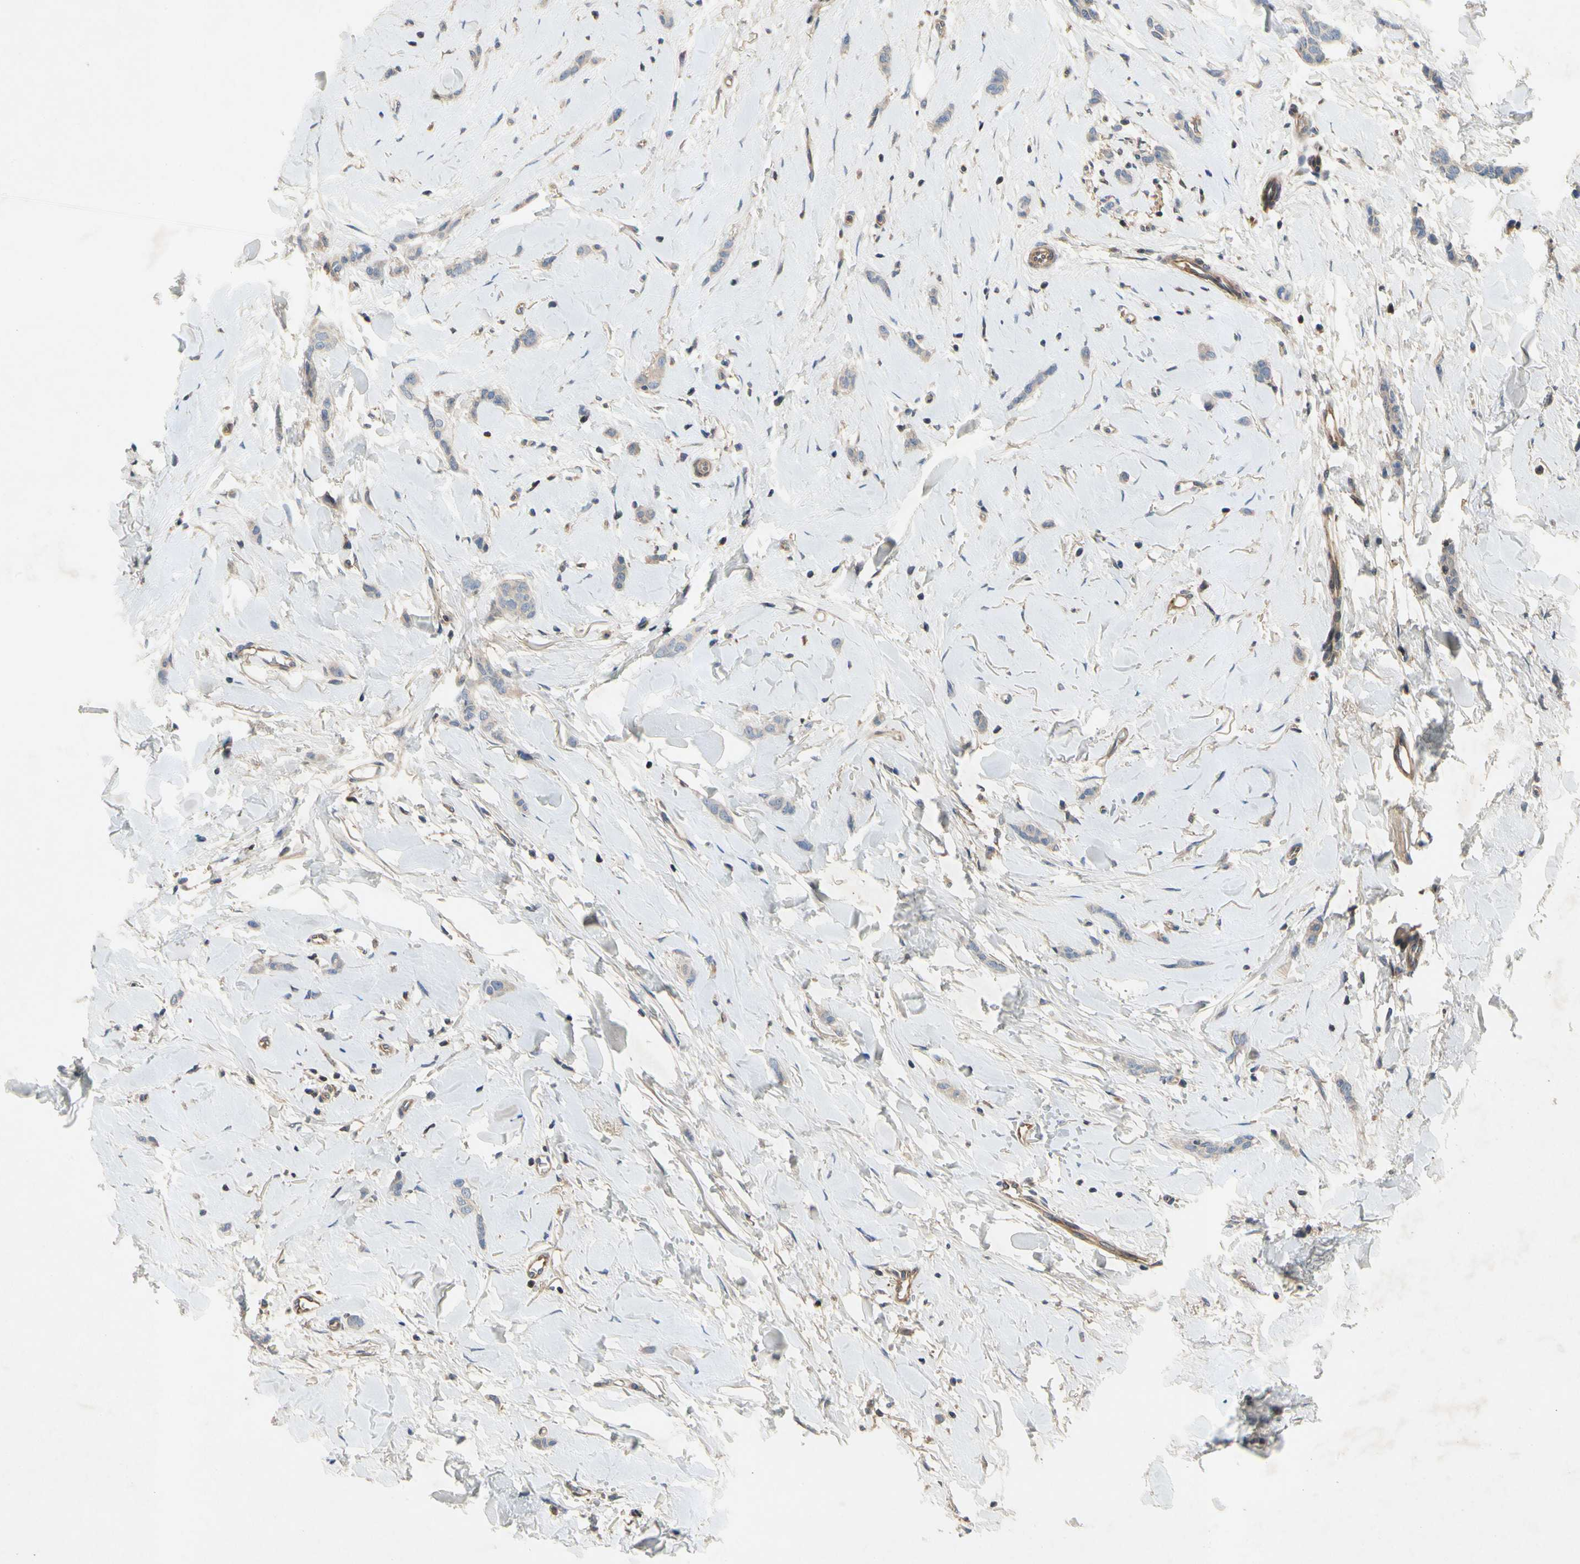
{"staining": {"intensity": "negative", "quantity": "none", "location": "none"}, "tissue": "breast cancer", "cell_type": "Tumor cells", "image_type": "cancer", "snomed": [{"axis": "morphology", "description": "Lobular carcinoma"}, {"axis": "topography", "description": "Skin"}, {"axis": "topography", "description": "Breast"}], "caption": "Tumor cells are negative for brown protein staining in breast cancer.", "gene": "CRTAC1", "patient": {"sex": "female", "age": 46}}